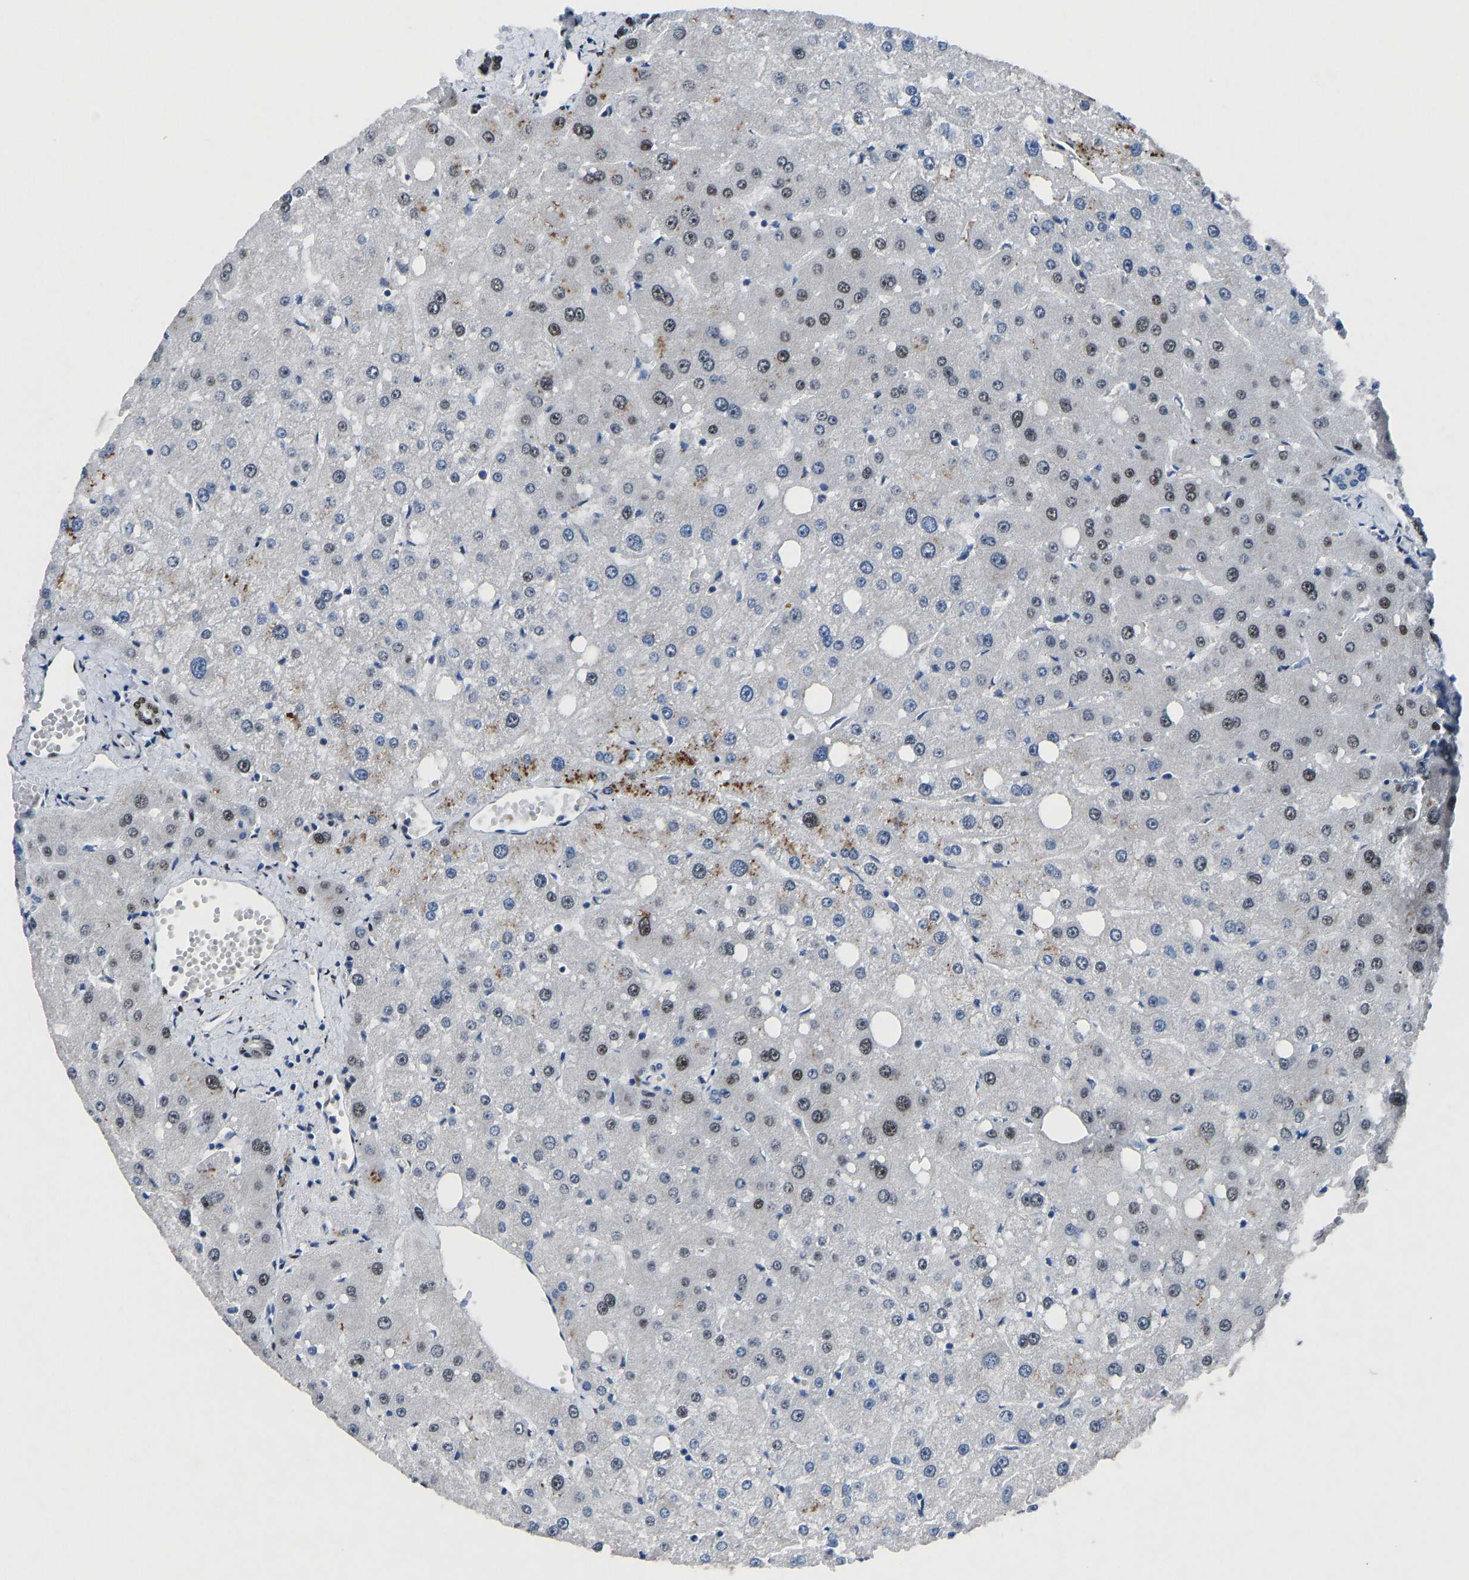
{"staining": {"intensity": "weak", "quantity": "25%-75%", "location": "nuclear"}, "tissue": "liver", "cell_type": "Cholangiocytes", "image_type": "normal", "snomed": [{"axis": "morphology", "description": "Normal tissue, NOS"}, {"axis": "topography", "description": "Liver"}], "caption": "Normal liver exhibits weak nuclear positivity in about 25%-75% of cholangiocytes, visualized by immunohistochemistry. Nuclei are stained in blue.", "gene": "EGR1", "patient": {"sex": "male", "age": 73}}